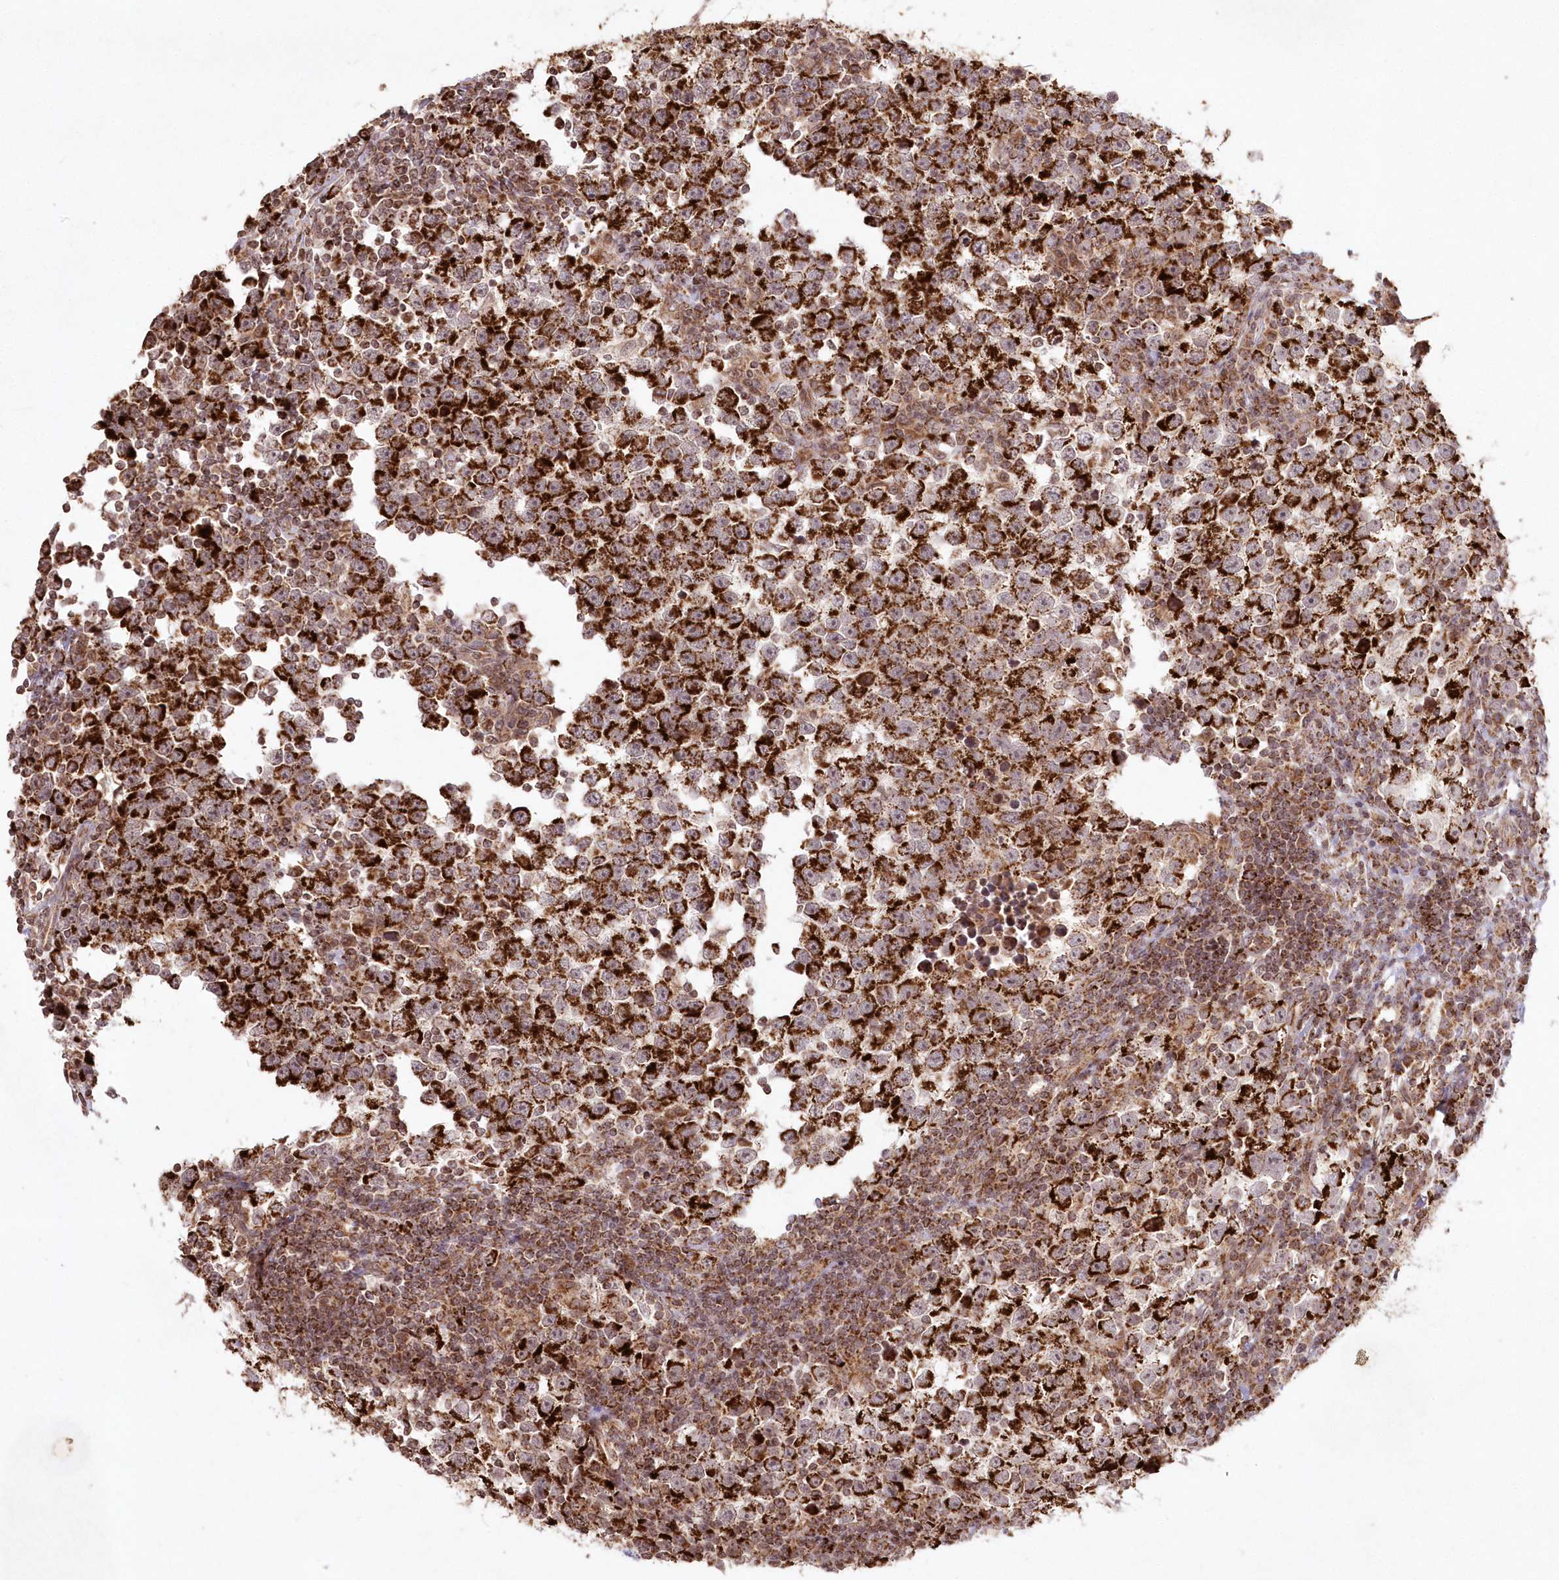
{"staining": {"intensity": "strong", "quantity": ">75%", "location": "cytoplasmic/membranous"}, "tissue": "testis cancer", "cell_type": "Tumor cells", "image_type": "cancer", "snomed": [{"axis": "morphology", "description": "Normal tissue, NOS"}, {"axis": "morphology", "description": "Seminoma, NOS"}, {"axis": "topography", "description": "Testis"}], "caption": "Testis cancer was stained to show a protein in brown. There is high levels of strong cytoplasmic/membranous positivity in about >75% of tumor cells. (Brightfield microscopy of DAB IHC at high magnification).", "gene": "LRPPRC", "patient": {"sex": "male", "age": 43}}